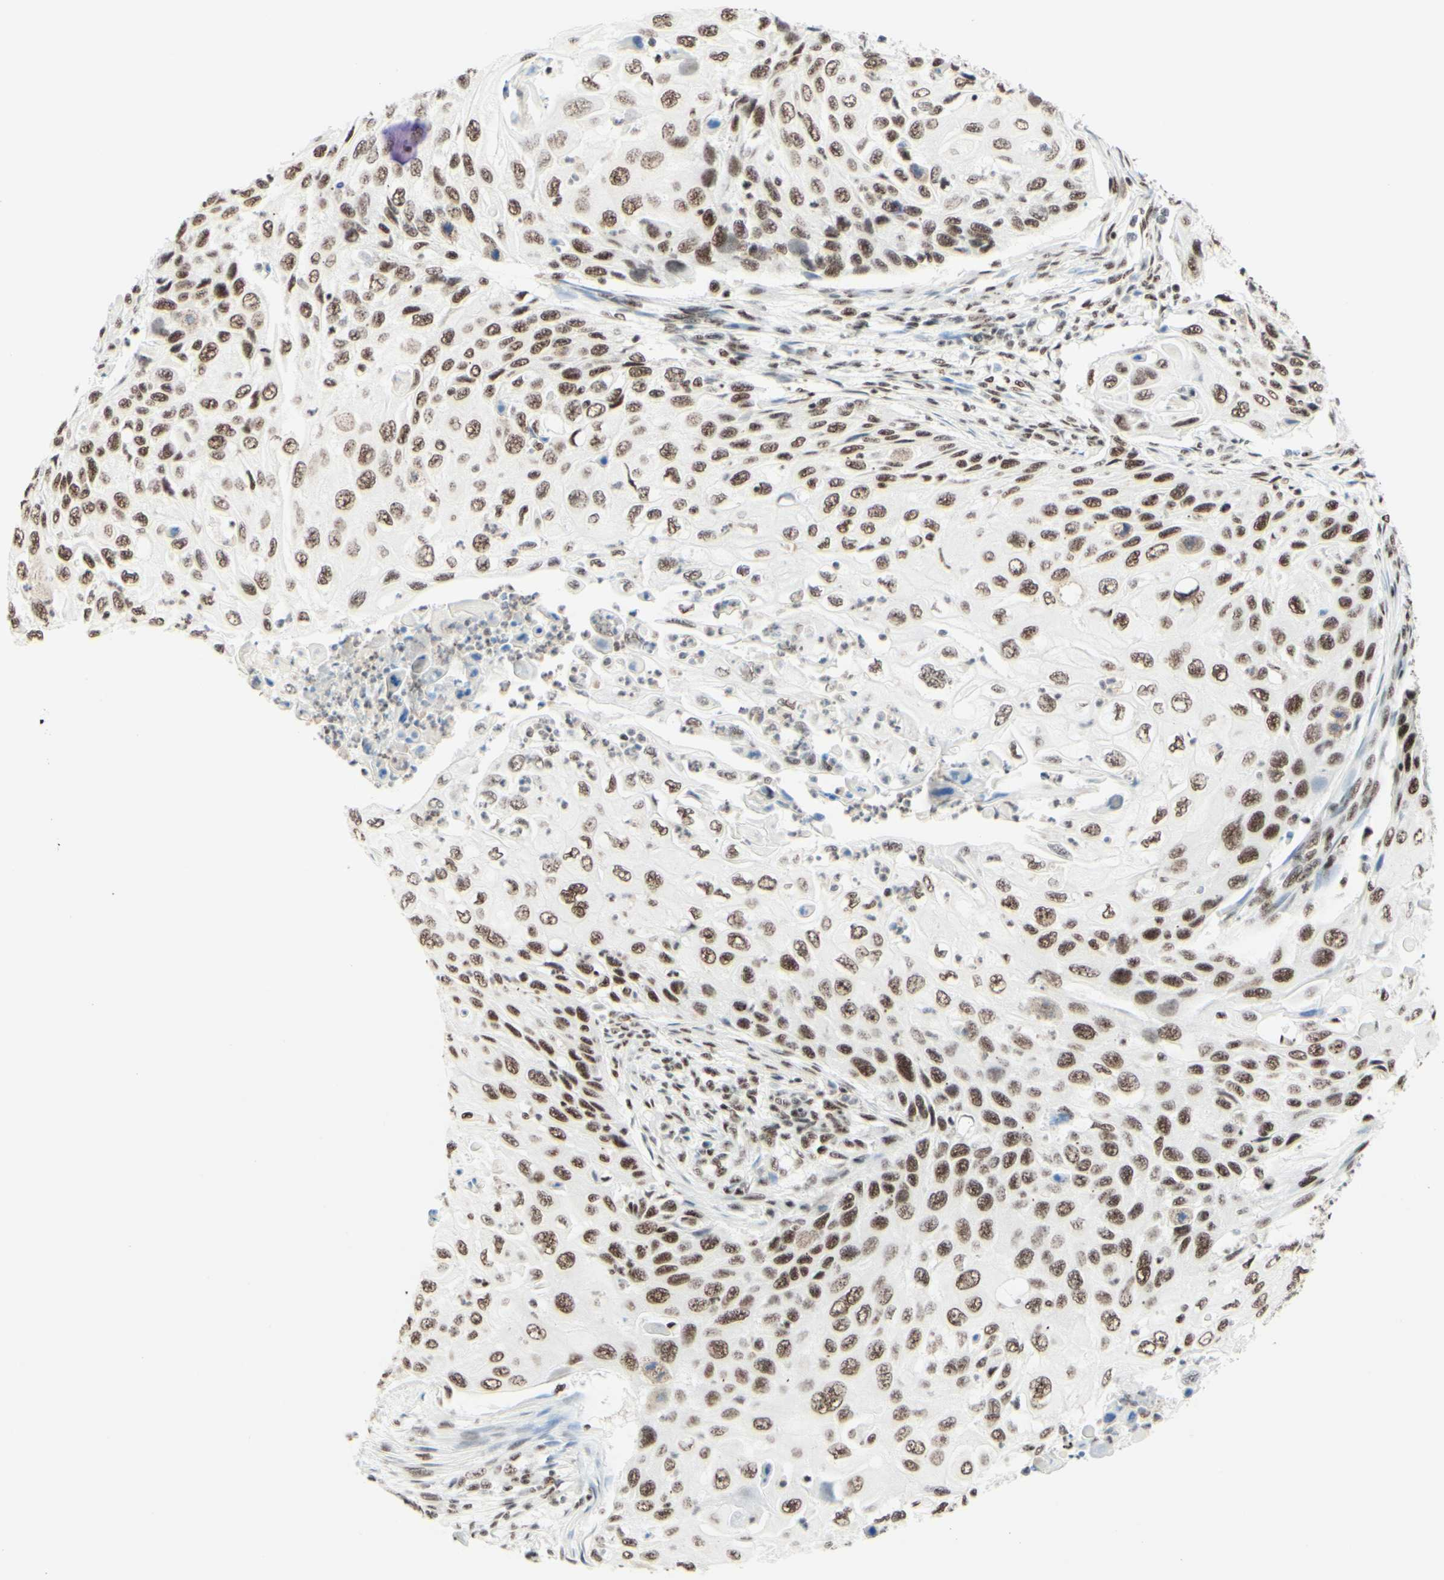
{"staining": {"intensity": "weak", "quantity": ">75%", "location": "nuclear"}, "tissue": "cervical cancer", "cell_type": "Tumor cells", "image_type": "cancer", "snomed": [{"axis": "morphology", "description": "Squamous cell carcinoma, NOS"}, {"axis": "topography", "description": "Cervix"}], "caption": "Immunohistochemical staining of cervical squamous cell carcinoma displays weak nuclear protein staining in approximately >75% of tumor cells. (DAB = brown stain, brightfield microscopy at high magnification).", "gene": "WTAP", "patient": {"sex": "female", "age": 70}}